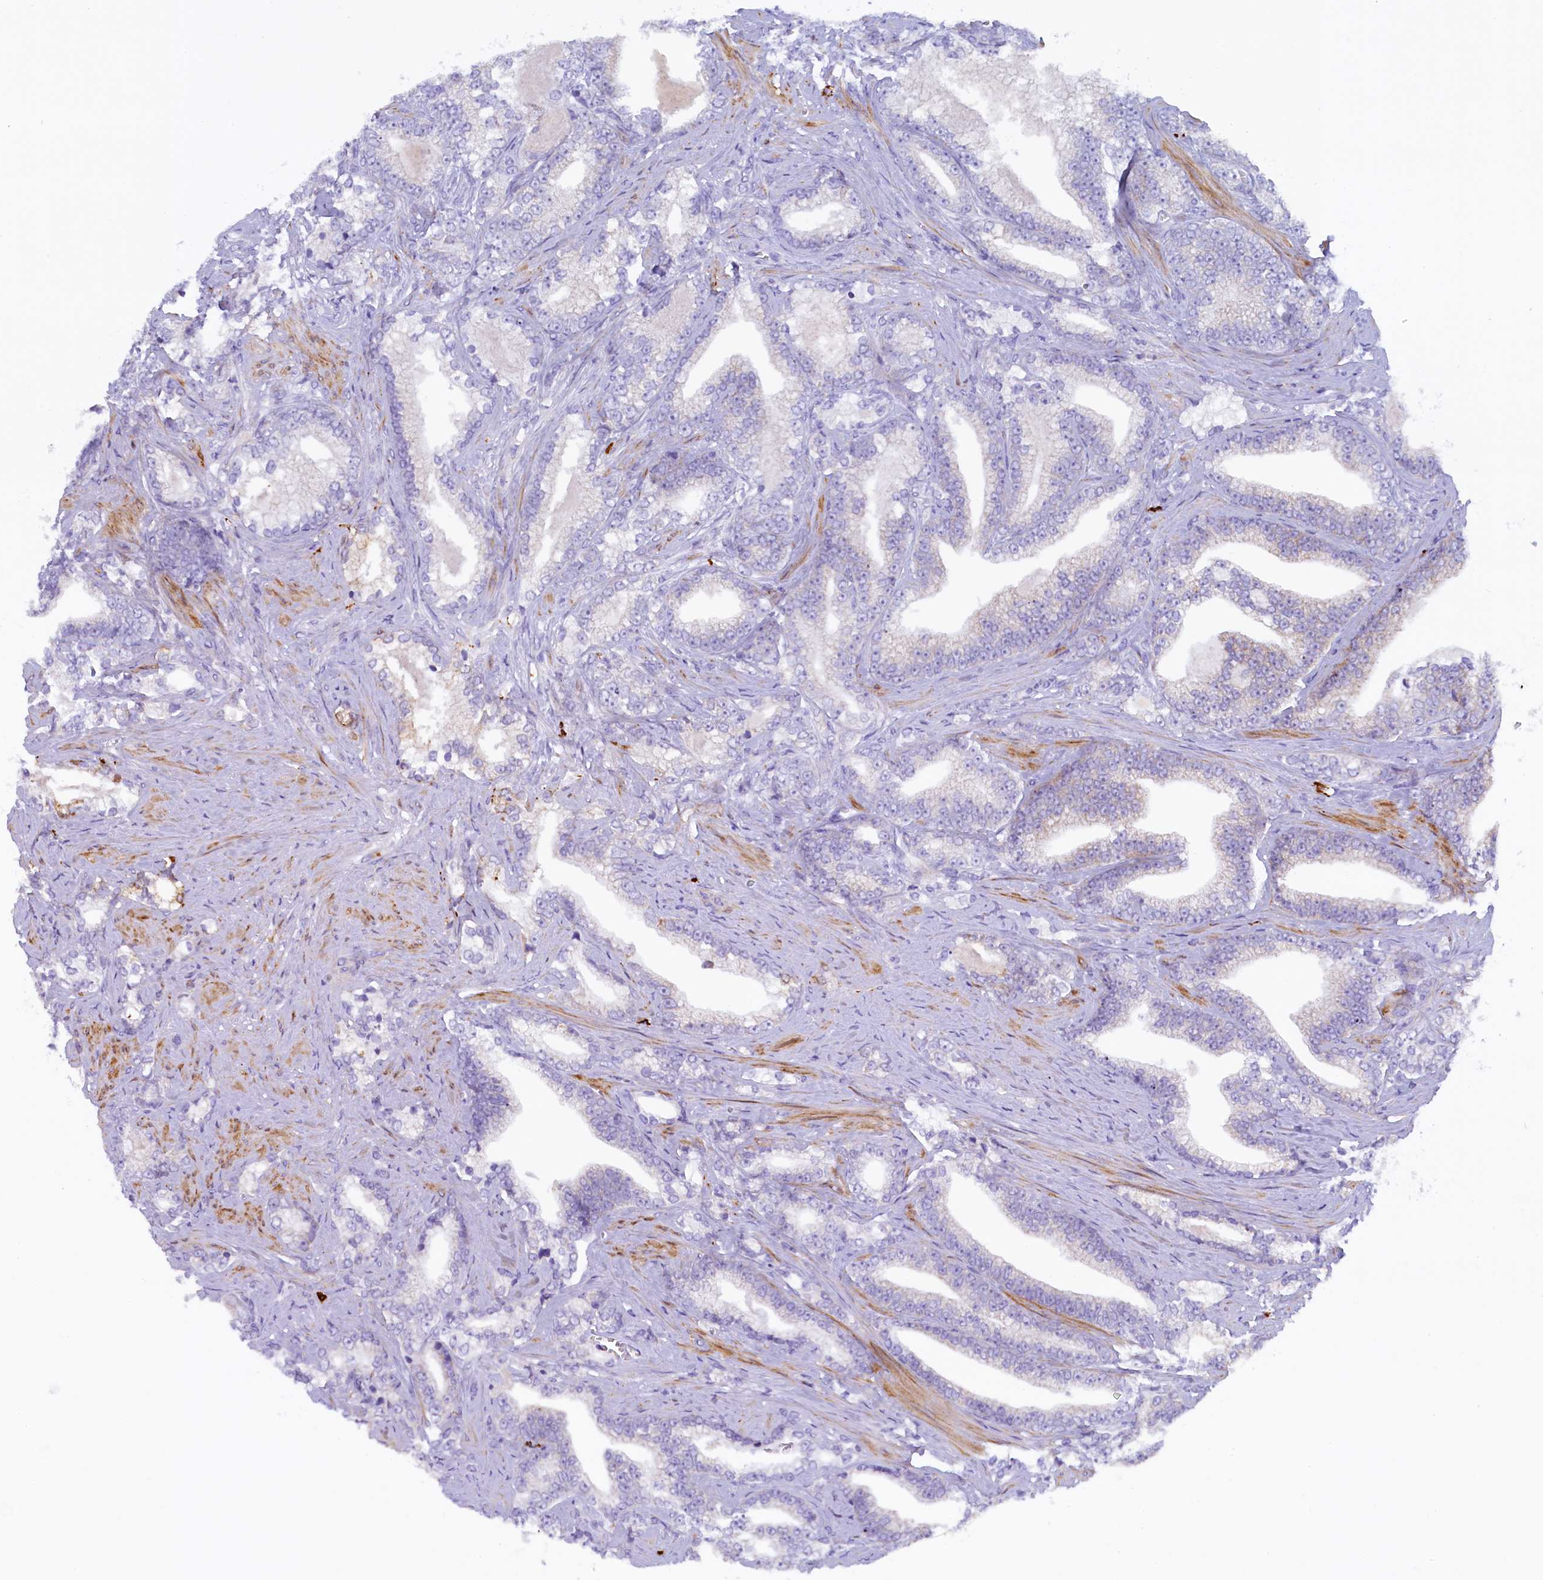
{"staining": {"intensity": "negative", "quantity": "none", "location": "none"}, "tissue": "prostate cancer", "cell_type": "Tumor cells", "image_type": "cancer", "snomed": [{"axis": "morphology", "description": "Adenocarcinoma, High grade"}, {"axis": "topography", "description": "Prostate and seminal vesicle, NOS"}], "caption": "Tumor cells show no significant positivity in prostate cancer (high-grade adenocarcinoma). The staining is performed using DAB (3,3'-diaminobenzidine) brown chromogen with nuclei counter-stained in using hematoxylin.", "gene": "RTTN", "patient": {"sex": "male", "age": 67}}